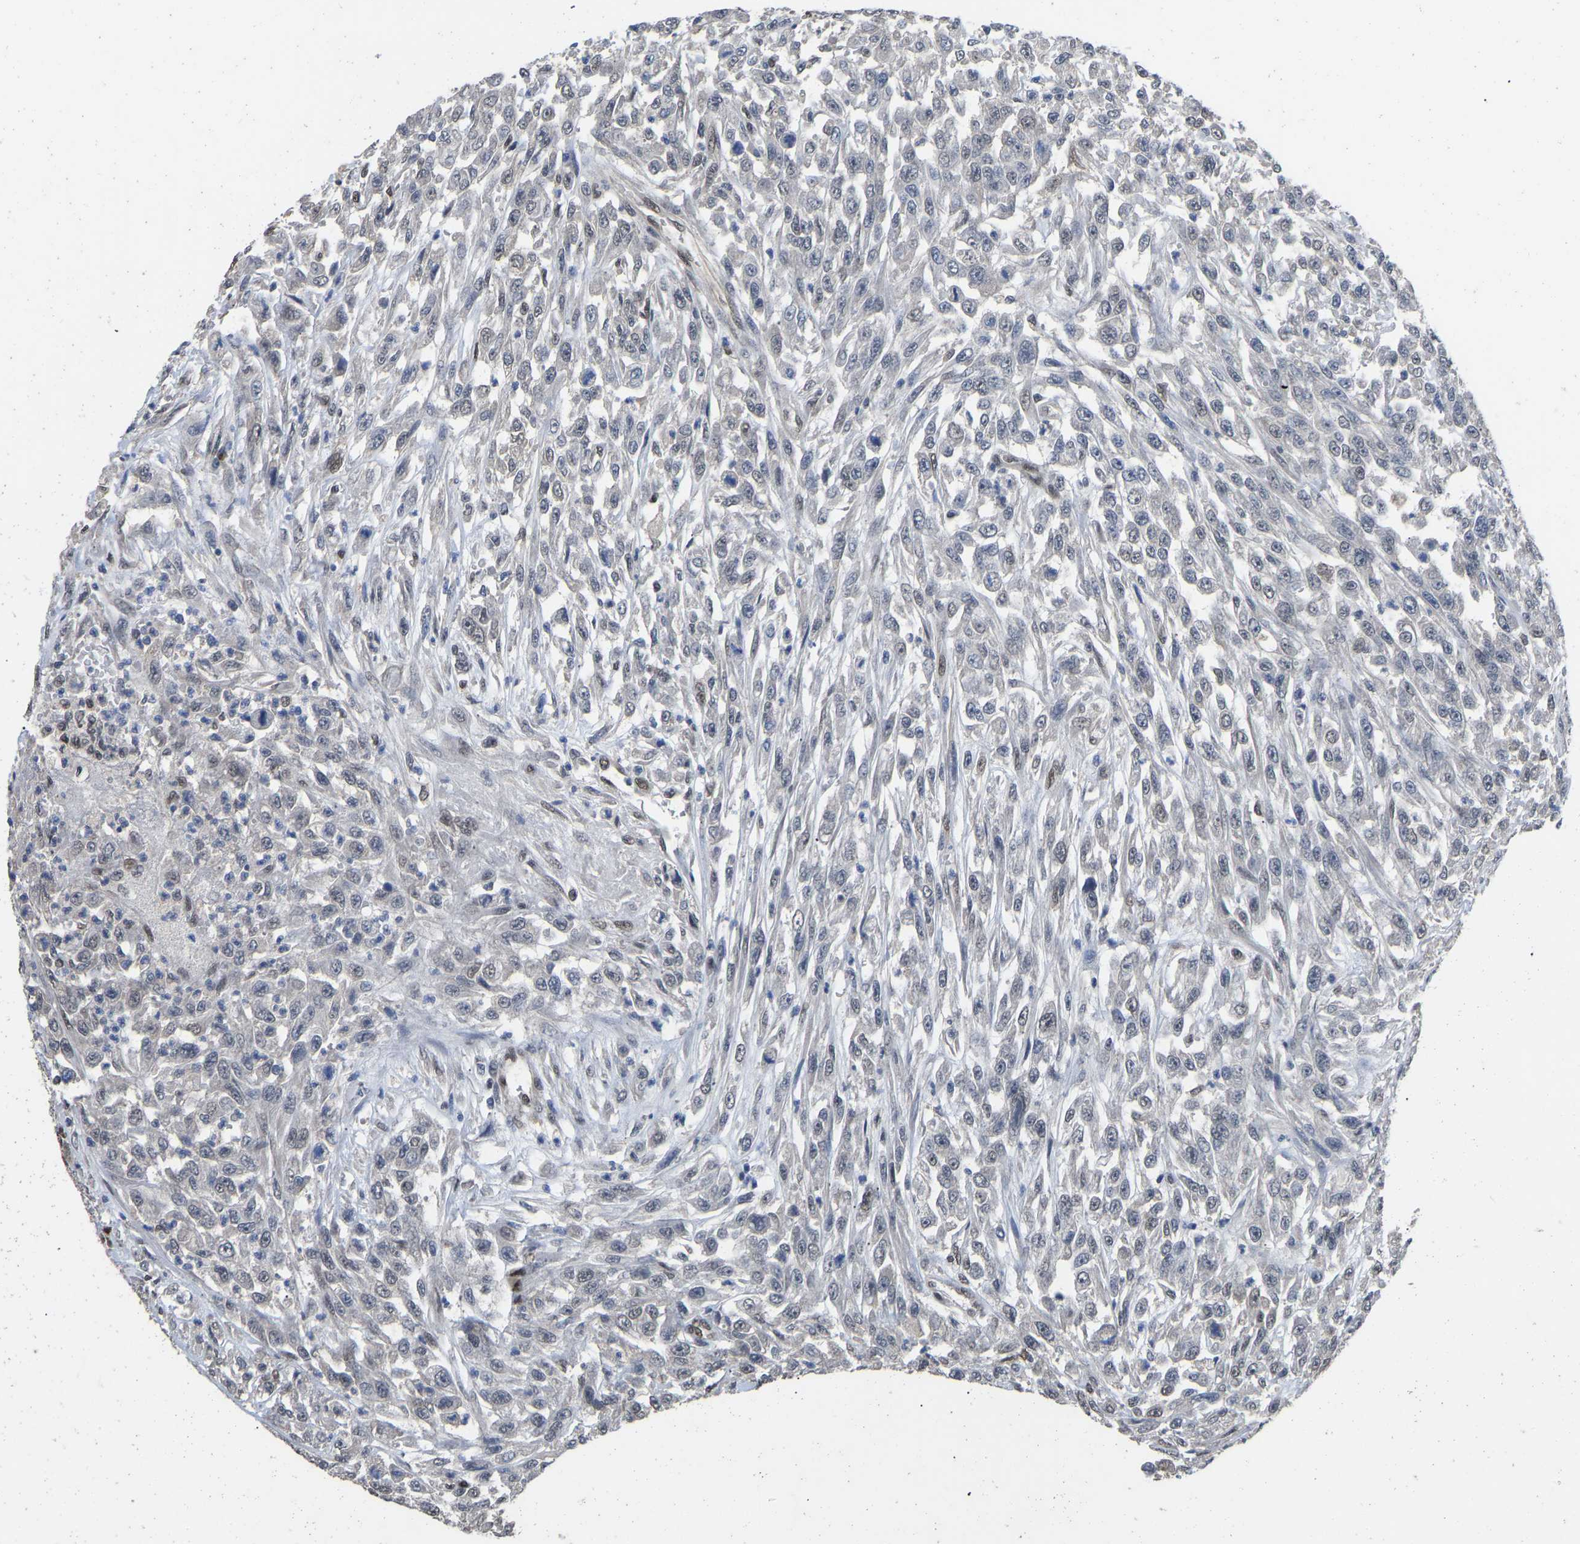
{"staining": {"intensity": "moderate", "quantity": "<25%", "location": "nuclear"}, "tissue": "urothelial cancer", "cell_type": "Tumor cells", "image_type": "cancer", "snomed": [{"axis": "morphology", "description": "Urothelial carcinoma, High grade"}, {"axis": "topography", "description": "Urinary bladder"}], "caption": "A high-resolution micrograph shows immunohistochemistry staining of urothelial carcinoma (high-grade), which displays moderate nuclear staining in about <25% of tumor cells.", "gene": "QKI", "patient": {"sex": "male", "age": 46}}